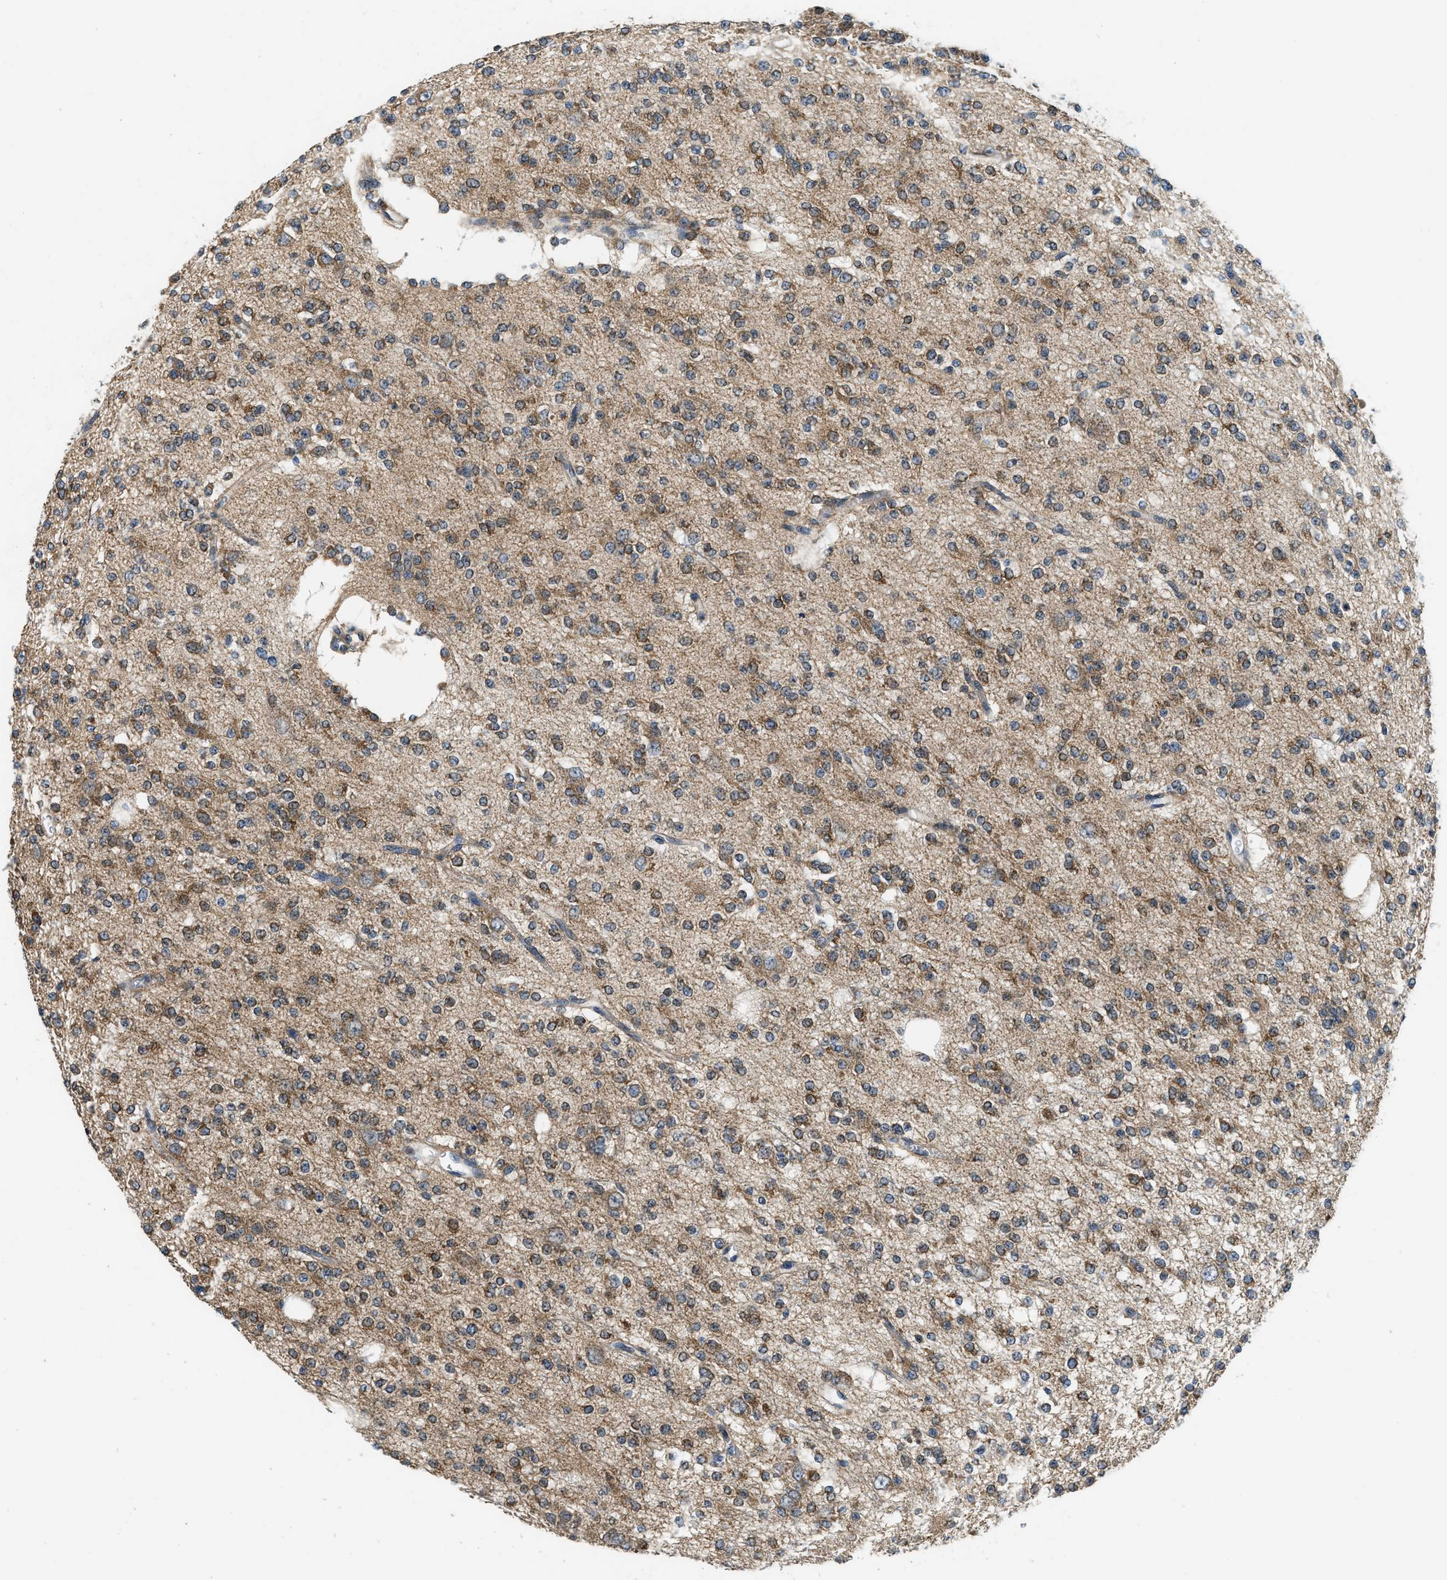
{"staining": {"intensity": "moderate", "quantity": ">75%", "location": "cytoplasmic/membranous"}, "tissue": "glioma", "cell_type": "Tumor cells", "image_type": "cancer", "snomed": [{"axis": "morphology", "description": "Glioma, malignant, Low grade"}, {"axis": "topography", "description": "Brain"}], "caption": "An IHC micrograph of tumor tissue is shown. Protein staining in brown shows moderate cytoplasmic/membranous positivity in glioma within tumor cells.", "gene": "SSH2", "patient": {"sex": "male", "age": 38}}